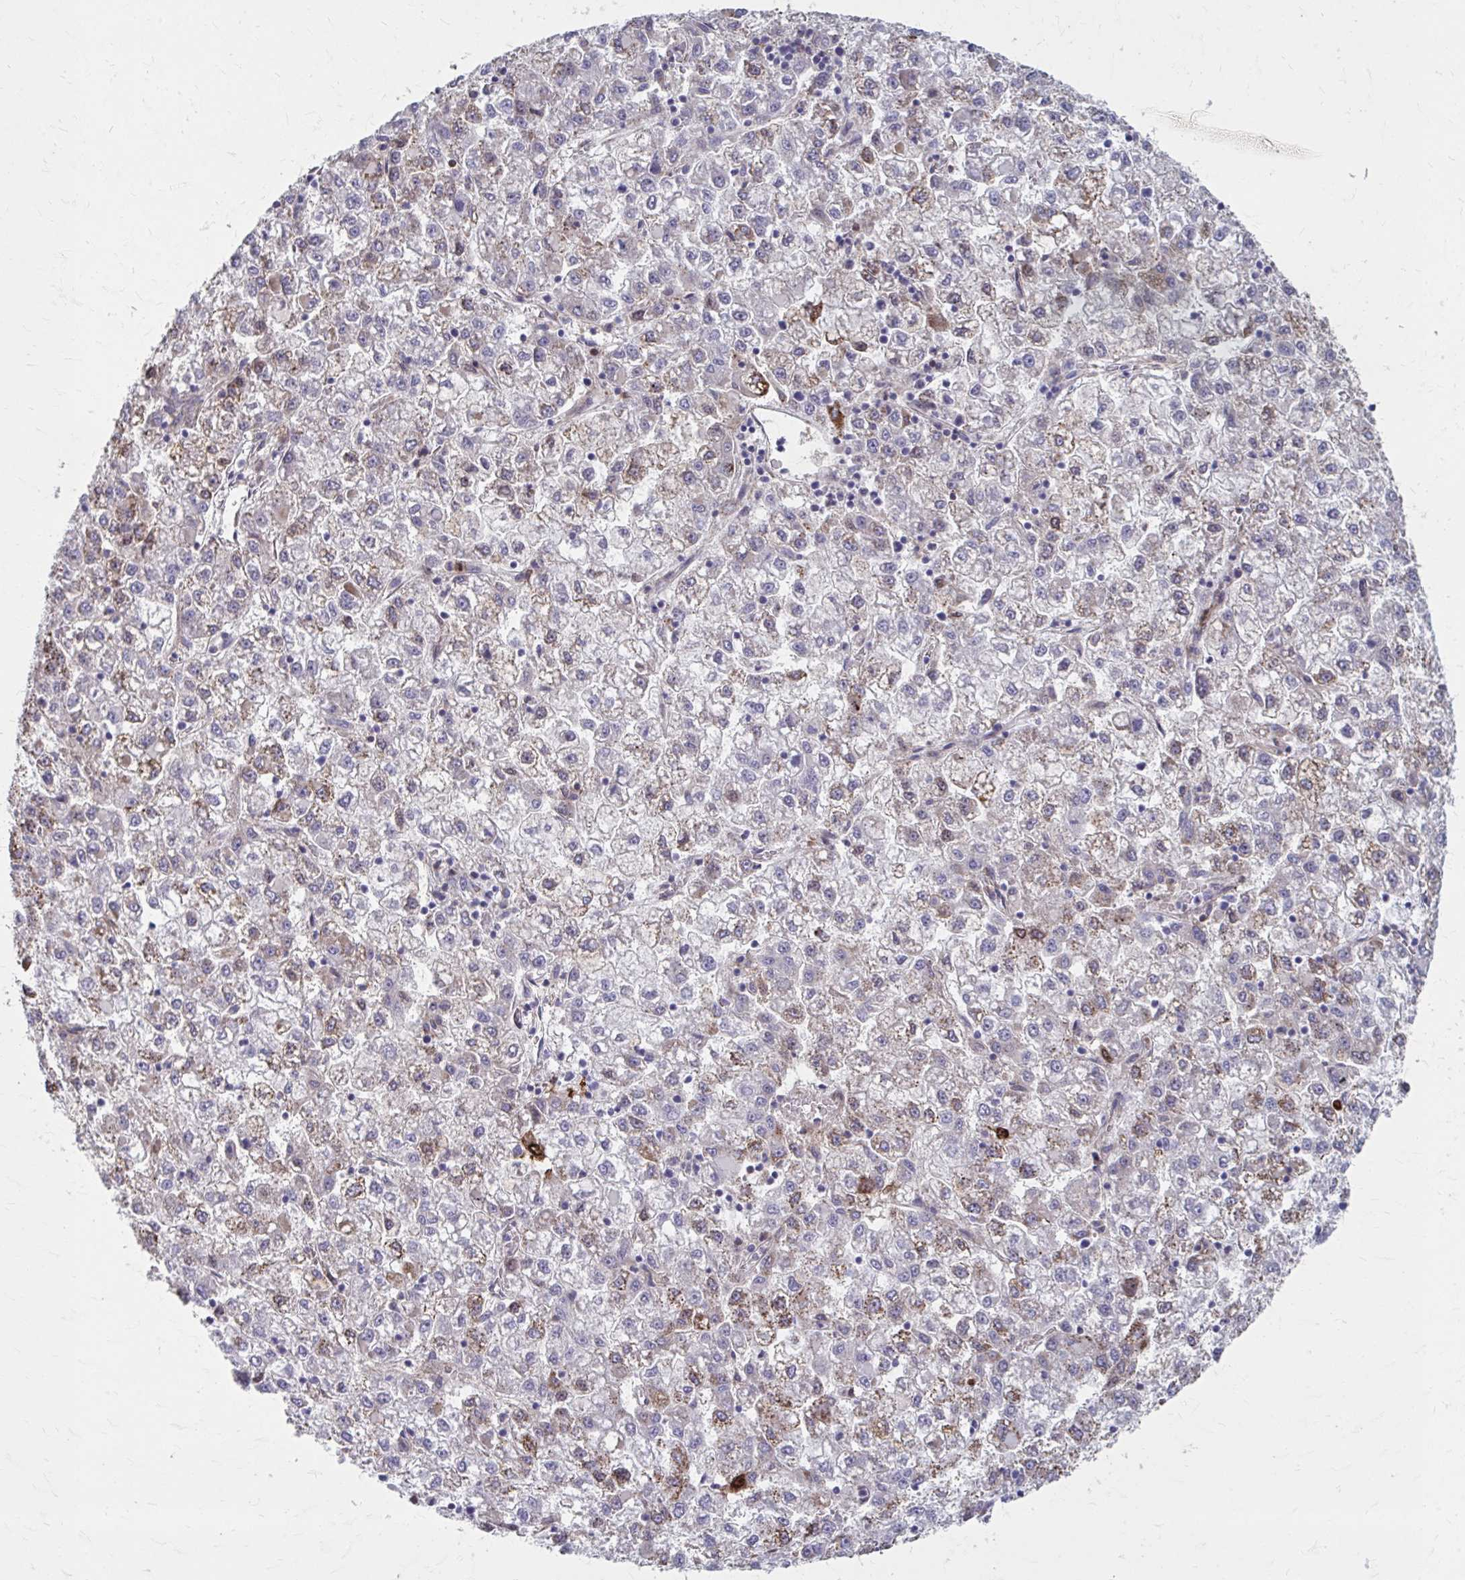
{"staining": {"intensity": "moderate", "quantity": "25%-75%", "location": "cytoplasmic/membranous"}, "tissue": "liver cancer", "cell_type": "Tumor cells", "image_type": "cancer", "snomed": [{"axis": "morphology", "description": "Carcinoma, Hepatocellular, NOS"}, {"axis": "topography", "description": "Liver"}], "caption": "A brown stain labels moderate cytoplasmic/membranous expression of a protein in human liver hepatocellular carcinoma tumor cells. The staining was performed using DAB, with brown indicating positive protein expression. Nuclei are stained blue with hematoxylin.", "gene": "MMP14", "patient": {"sex": "male", "age": 40}}